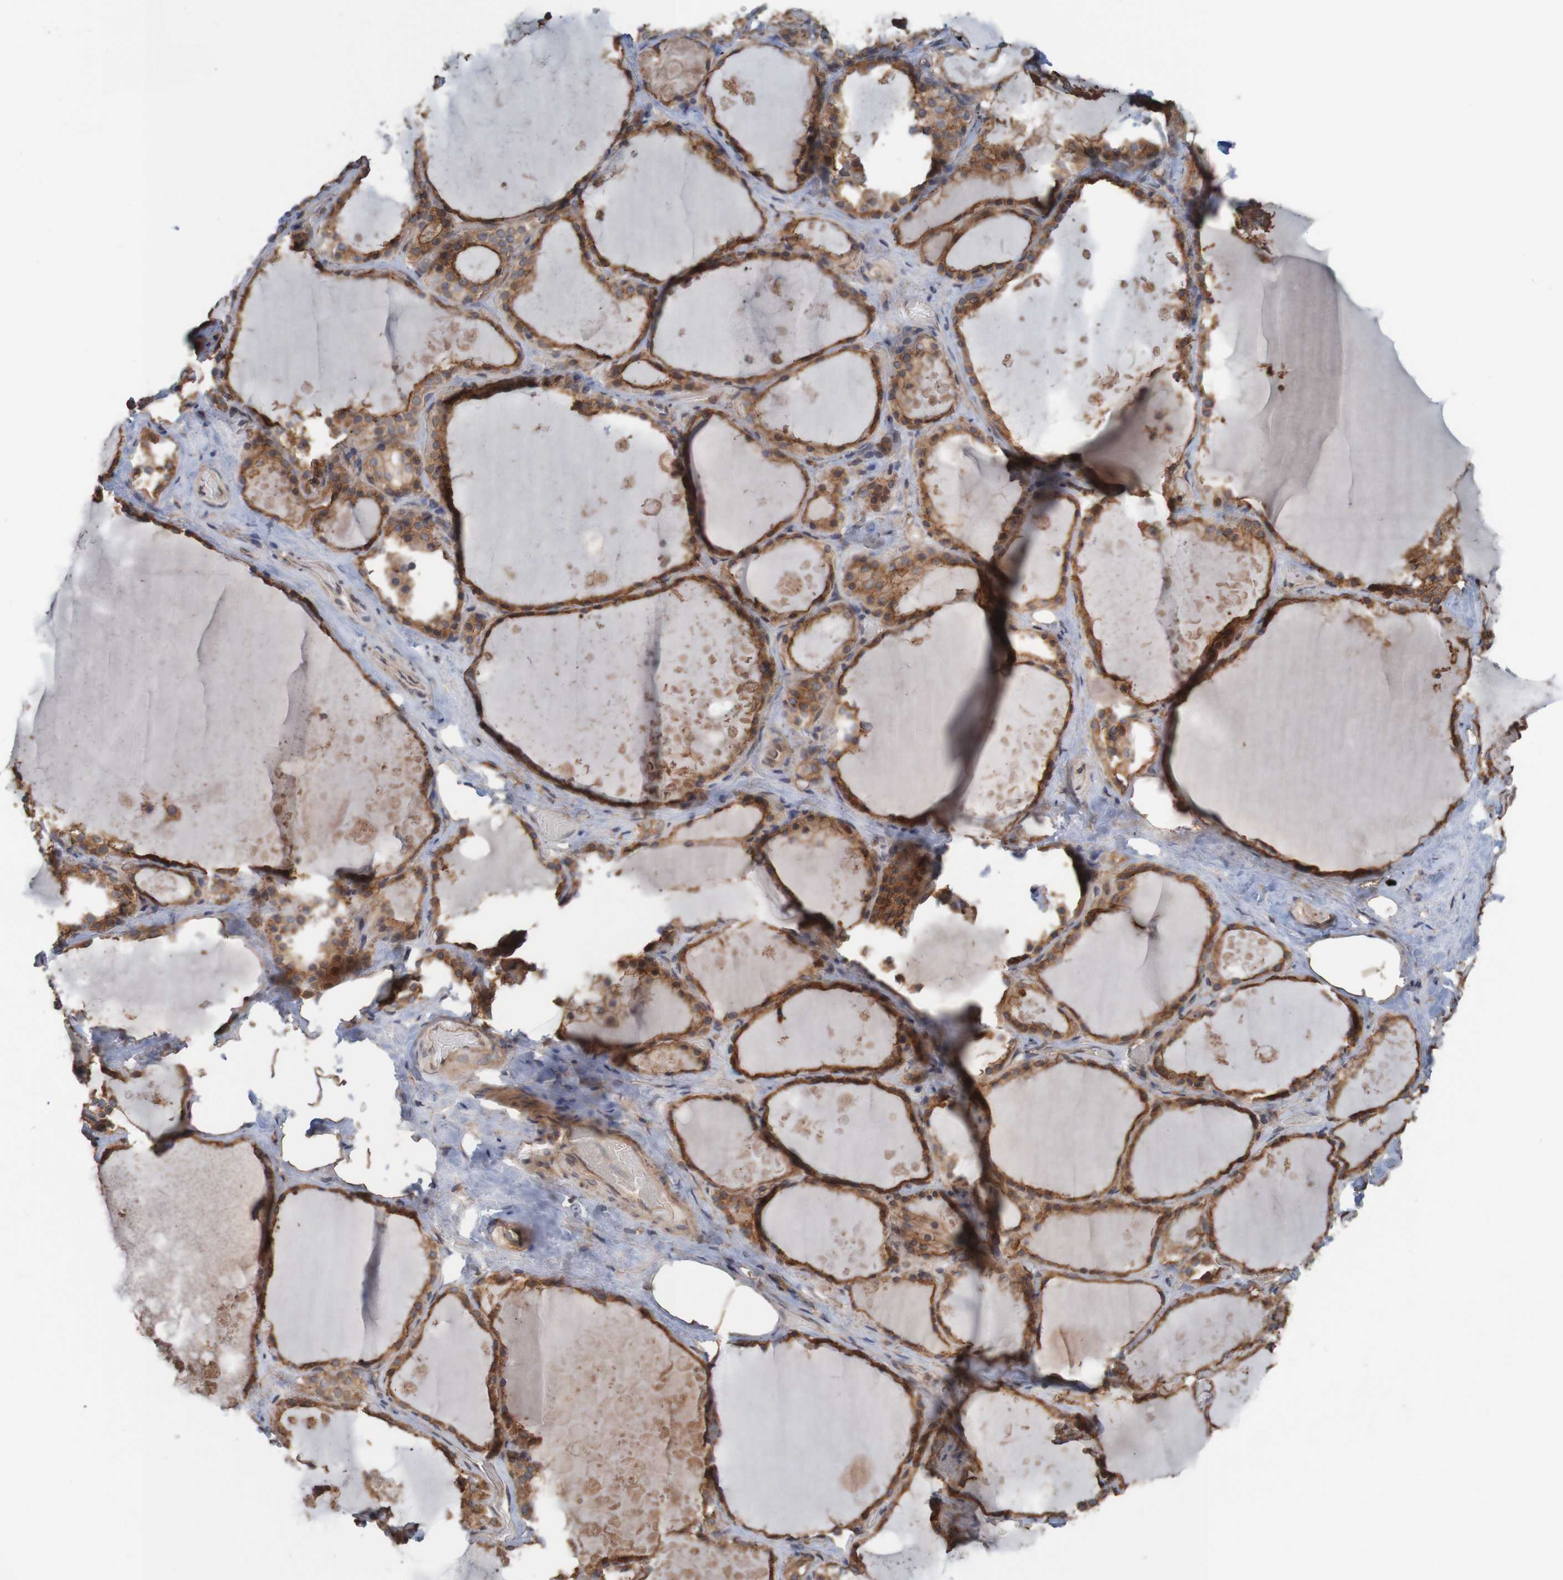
{"staining": {"intensity": "moderate", "quantity": ">75%", "location": "cytoplasmic/membranous"}, "tissue": "thyroid gland", "cell_type": "Glandular cells", "image_type": "normal", "snomed": [{"axis": "morphology", "description": "Normal tissue, NOS"}, {"axis": "topography", "description": "Thyroid gland"}], "caption": "The histopathology image demonstrates immunohistochemical staining of unremarkable thyroid gland. There is moderate cytoplasmic/membranous staining is appreciated in approximately >75% of glandular cells.", "gene": "ARHGEF11", "patient": {"sex": "male", "age": 61}}